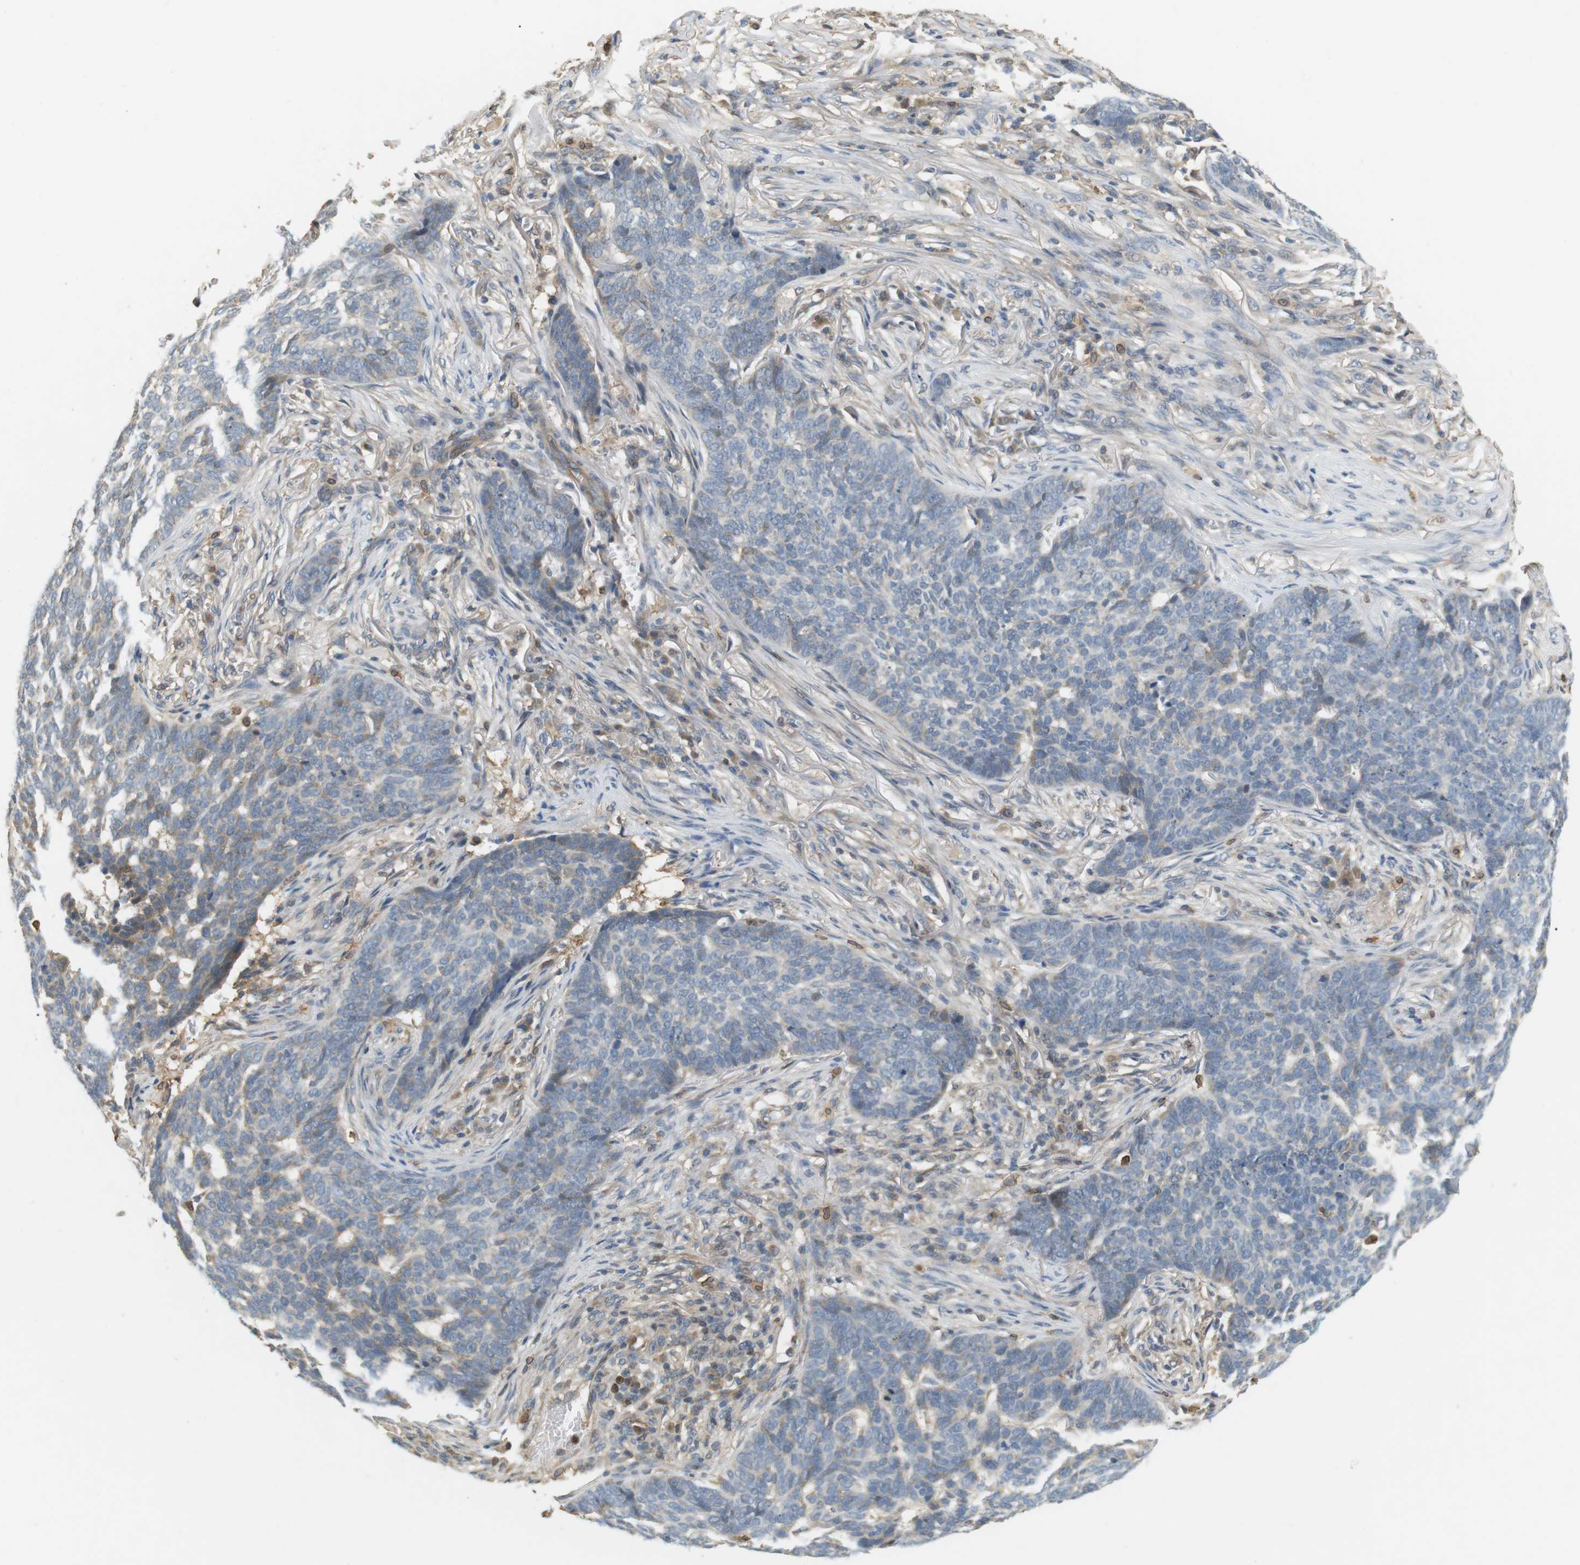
{"staining": {"intensity": "weak", "quantity": "<25%", "location": "cytoplasmic/membranous"}, "tissue": "skin cancer", "cell_type": "Tumor cells", "image_type": "cancer", "snomed": [{"axis": "morphology", "description": "Basal cell carcinoma"}, {"axis": "topography", "description": "Skin"}], "caption": "Immunohistochemistry histopathology image of neoplastic tissue: human skin cancer (basal cell carcinoma) stained with DAB displays no significant protein staining in tumor cells. (Stains: DAB (3,3'-diaminobenzidine) immunohistochemistry (IHC) with hematoxylin counter stain, Microscopy: brightfield microscopy at high magnification).", "gene": "P2RY1", "patient": {"sex": "male", "age": 85}}